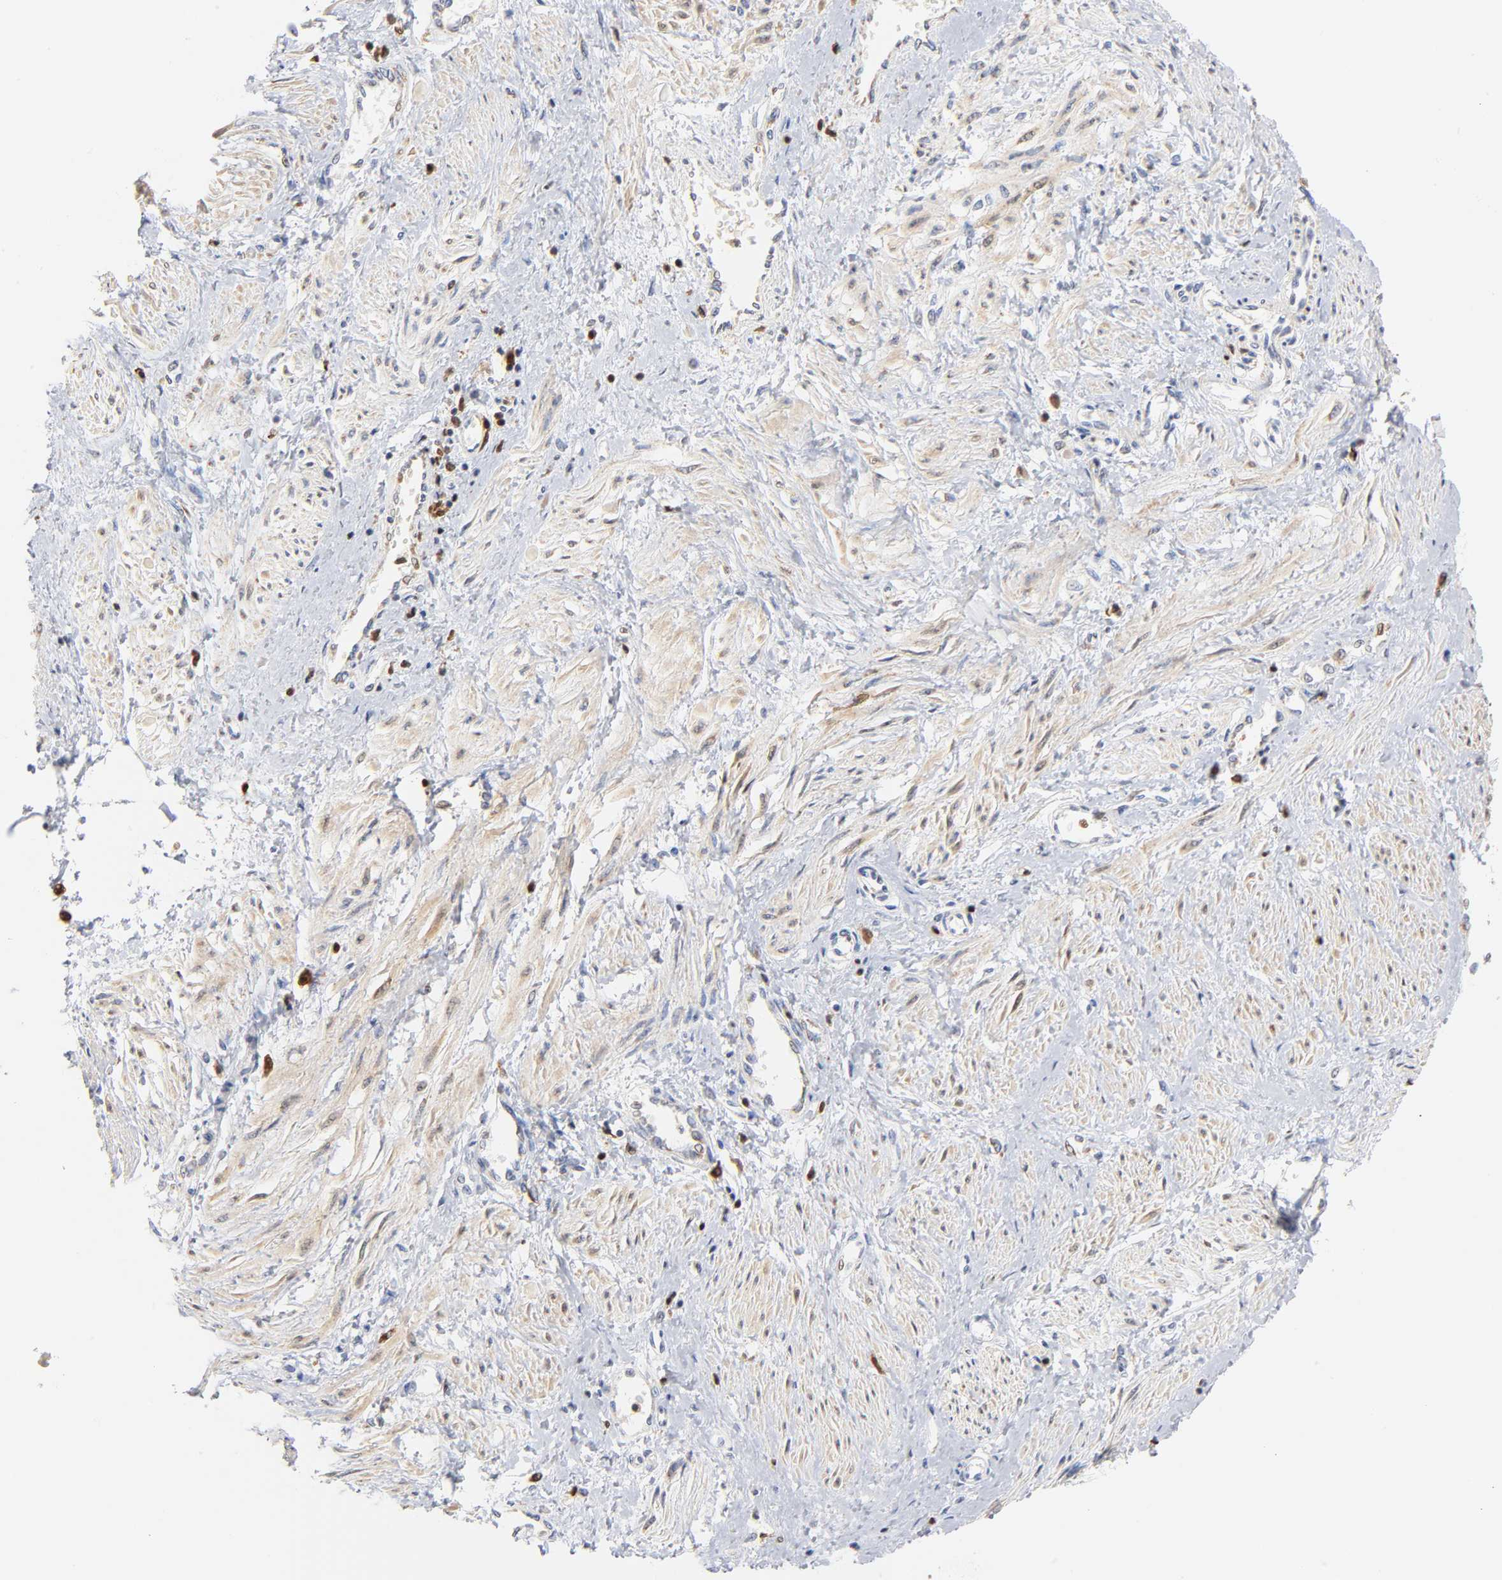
{"staining": {"intensity": "moderate", "quantity": ">75%", "location": "cytoplasmic/membranous"}, "tissue": "smooth muscle", "cell_type": "Smooth muscle cells", "image_type": "normal", "snomed": [{"axis": "morphology", "description": "Normal tissue, NOS"}, {"axis": "topography", "description": "Smooth muscle"}, {"axis": "topography", "description": "Uterus"}], "caption": "A histopathology image showing moderate cytoplasmic/membranous staining in about >75% of smooth muscle cells in benign smooth muscle, as visualized by brown immunohistochemical staining.", "gene": "DIABLO", "patient": {"sex": "female", "age": 39}}